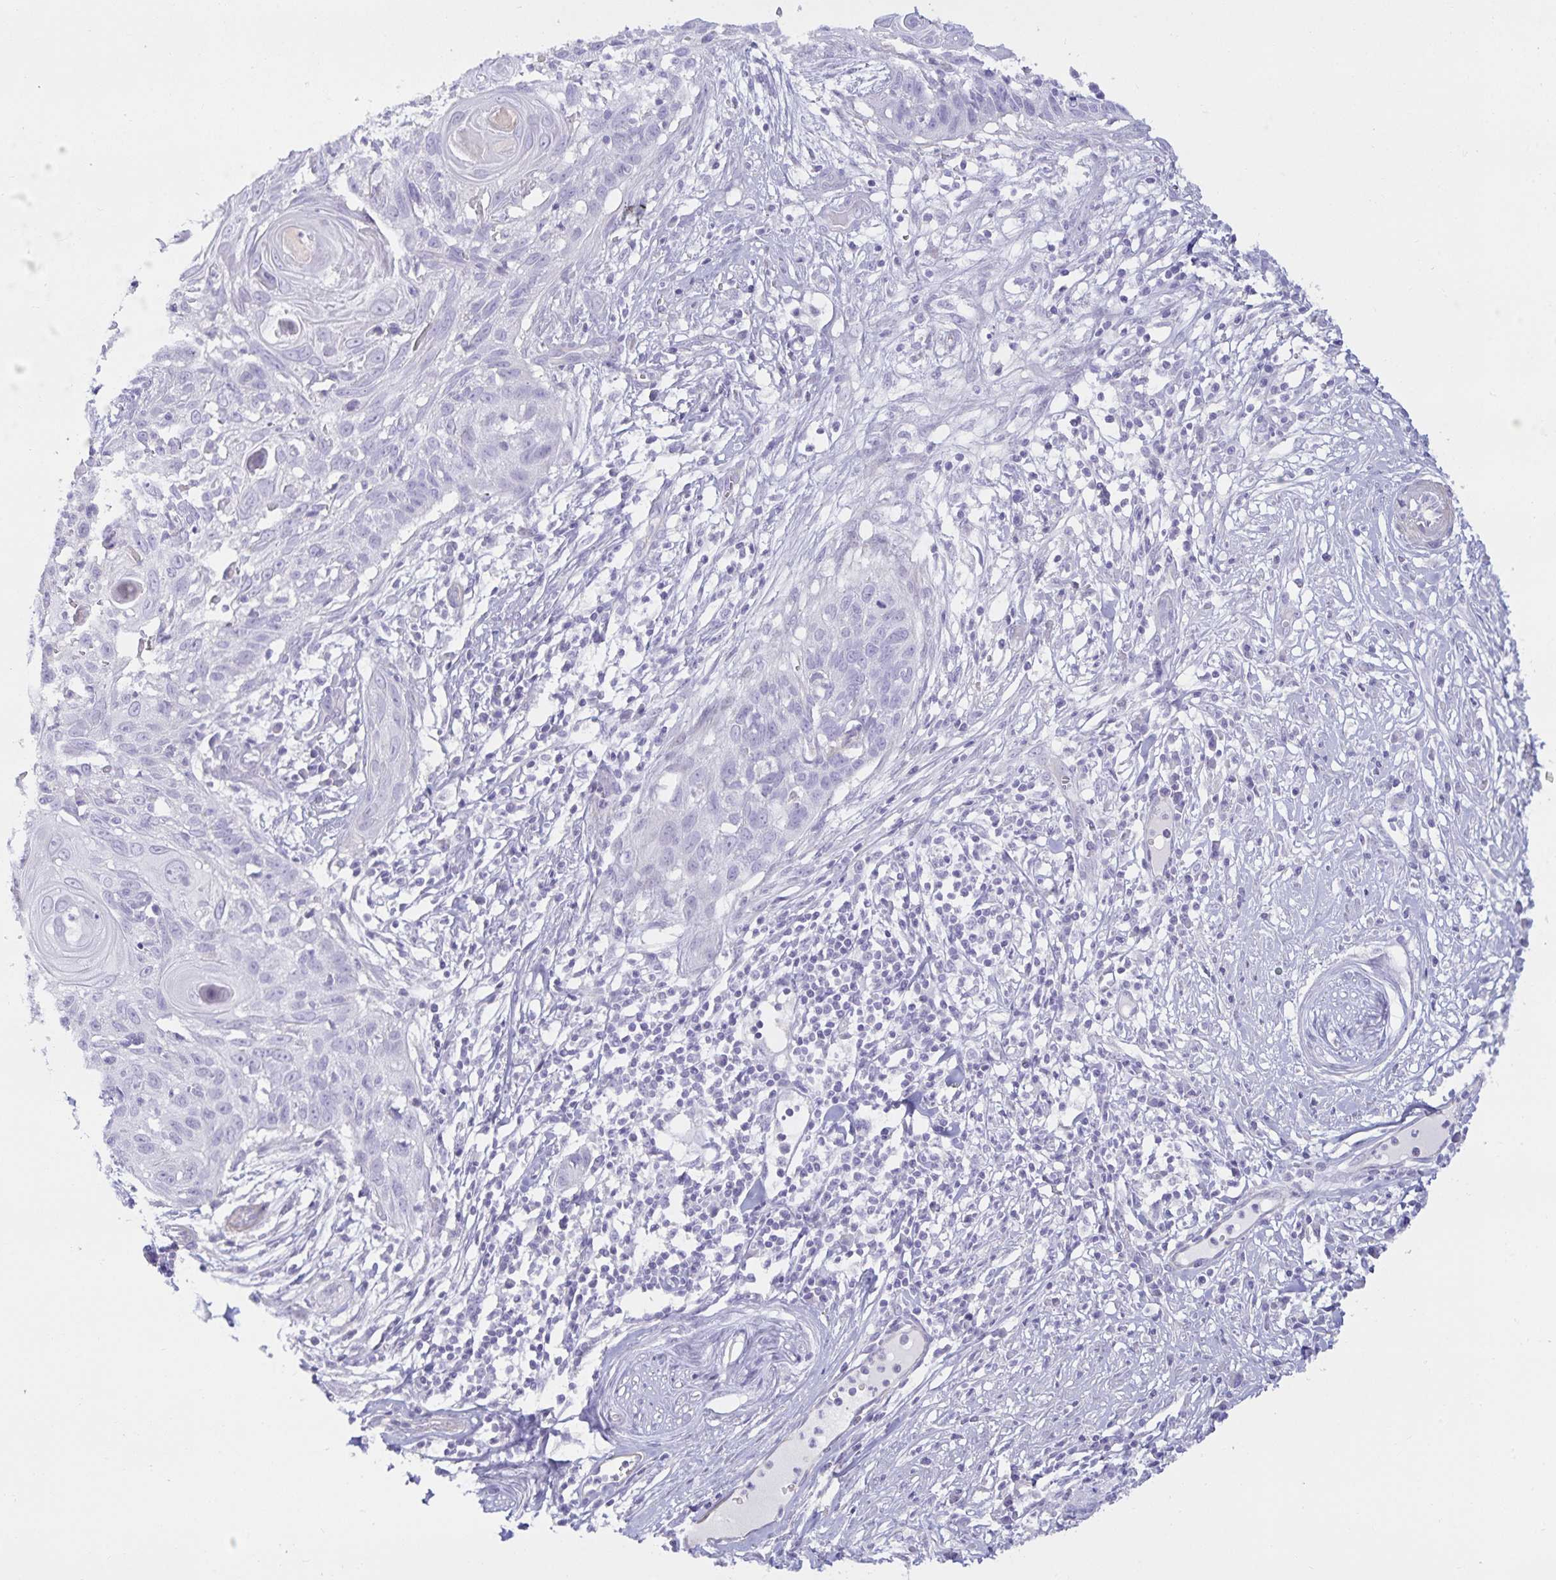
{"staining": {"intensity": "negative", "quantity": "none", "location": "none"}, "tissue": "skin cancer", "cell_type": "Tumor cells", "image_type": "cancer", "snomed": [{"axis": "morphology", "description": "Squamous cell carcinoma, NOS"}, {"axis": "topography", "description": "Skin"}, {"axis": "topography", "description": "Vulva"}], "caption": "This is an immunohistochemistry (IHC) histopathology image of squamous cell carcinoma (skin). There is no expression in tumor cells.", "gene": "SPAG4", "patient": {"sex": "female", "age": 83}}